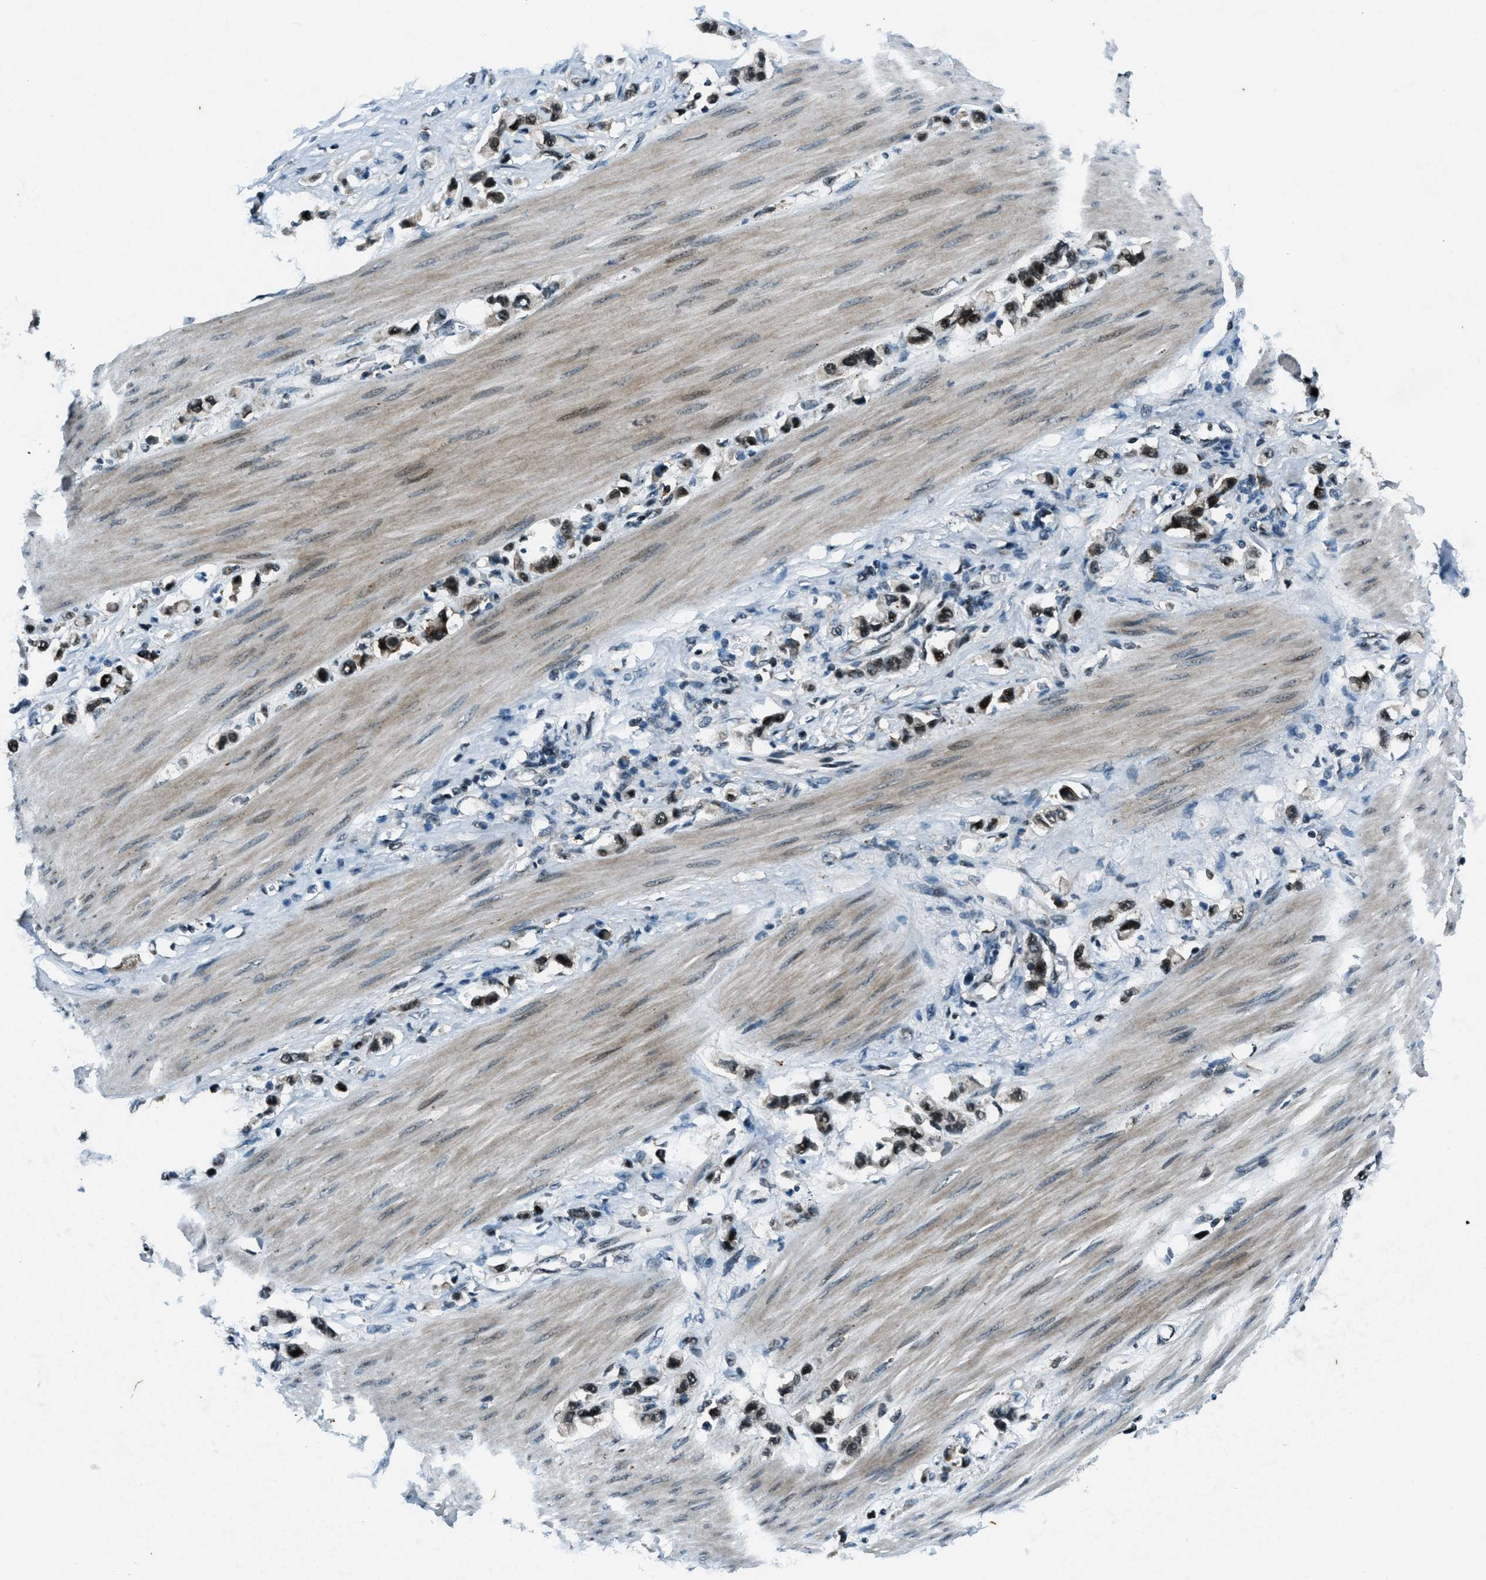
{"staining": {"intensity": "moderate", "quantity": "25%-75%", "location": "cytoplasmic/membranous,nuclear"}, "tissue": "stomach cancer", "cell_type": "Tumor cells", "image_type": "cancer", "snomed": [{"axis": "morphology", "description": "Adenocarcinoma, NOS"}, {"axis": "topography", "description": "Stomach"}], "caption": "IHC photomicrograph of adenocarcinoma (stomach) stained for a protein (brown), which demonstrates medium levels of moderate cytoplasmic/membranous and nuclear positivity in about 25%-75% of tumor cells.", "gene": "ACTL9", "patient": {"sex": "female", "age": 65}}